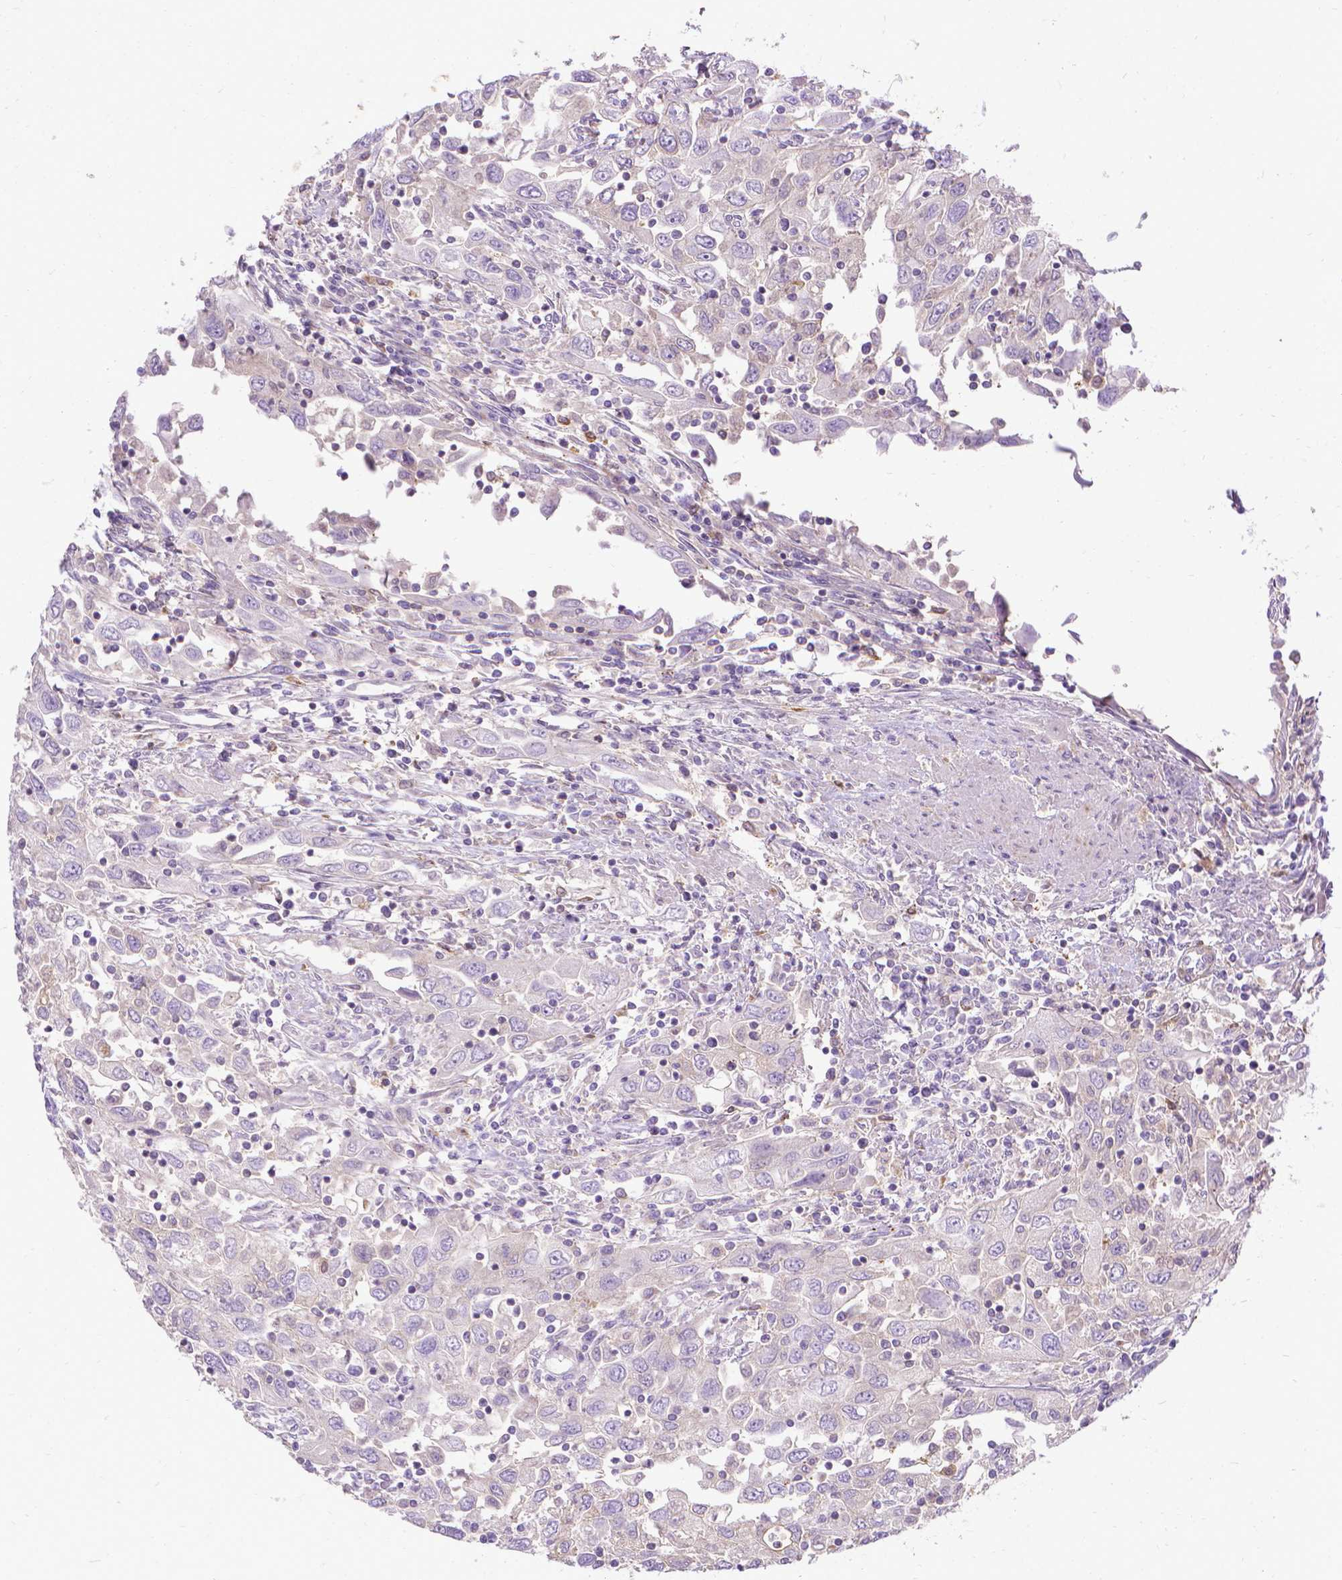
{"staining": {"intensity": "negative", "quantity": "none", "location": "none"}, "tissue": "urothelial cancer", "cell_type": "Tumor cells", "image_type": "cancer", "snomed": [{"axis": "morphology", "description": "Urothelial carcinoma, High grade"}, {"axis": "topography", "description": "Urinary bladder"}], "caption": "DAB (3,3'-diaminobenzidine) immunohistochemical staining of high-grade urothelial carcinoma exhibits no significant expression in tumor cells.", "gene": "CFAP299", "patient": {"sex": "male", "age": 76}}